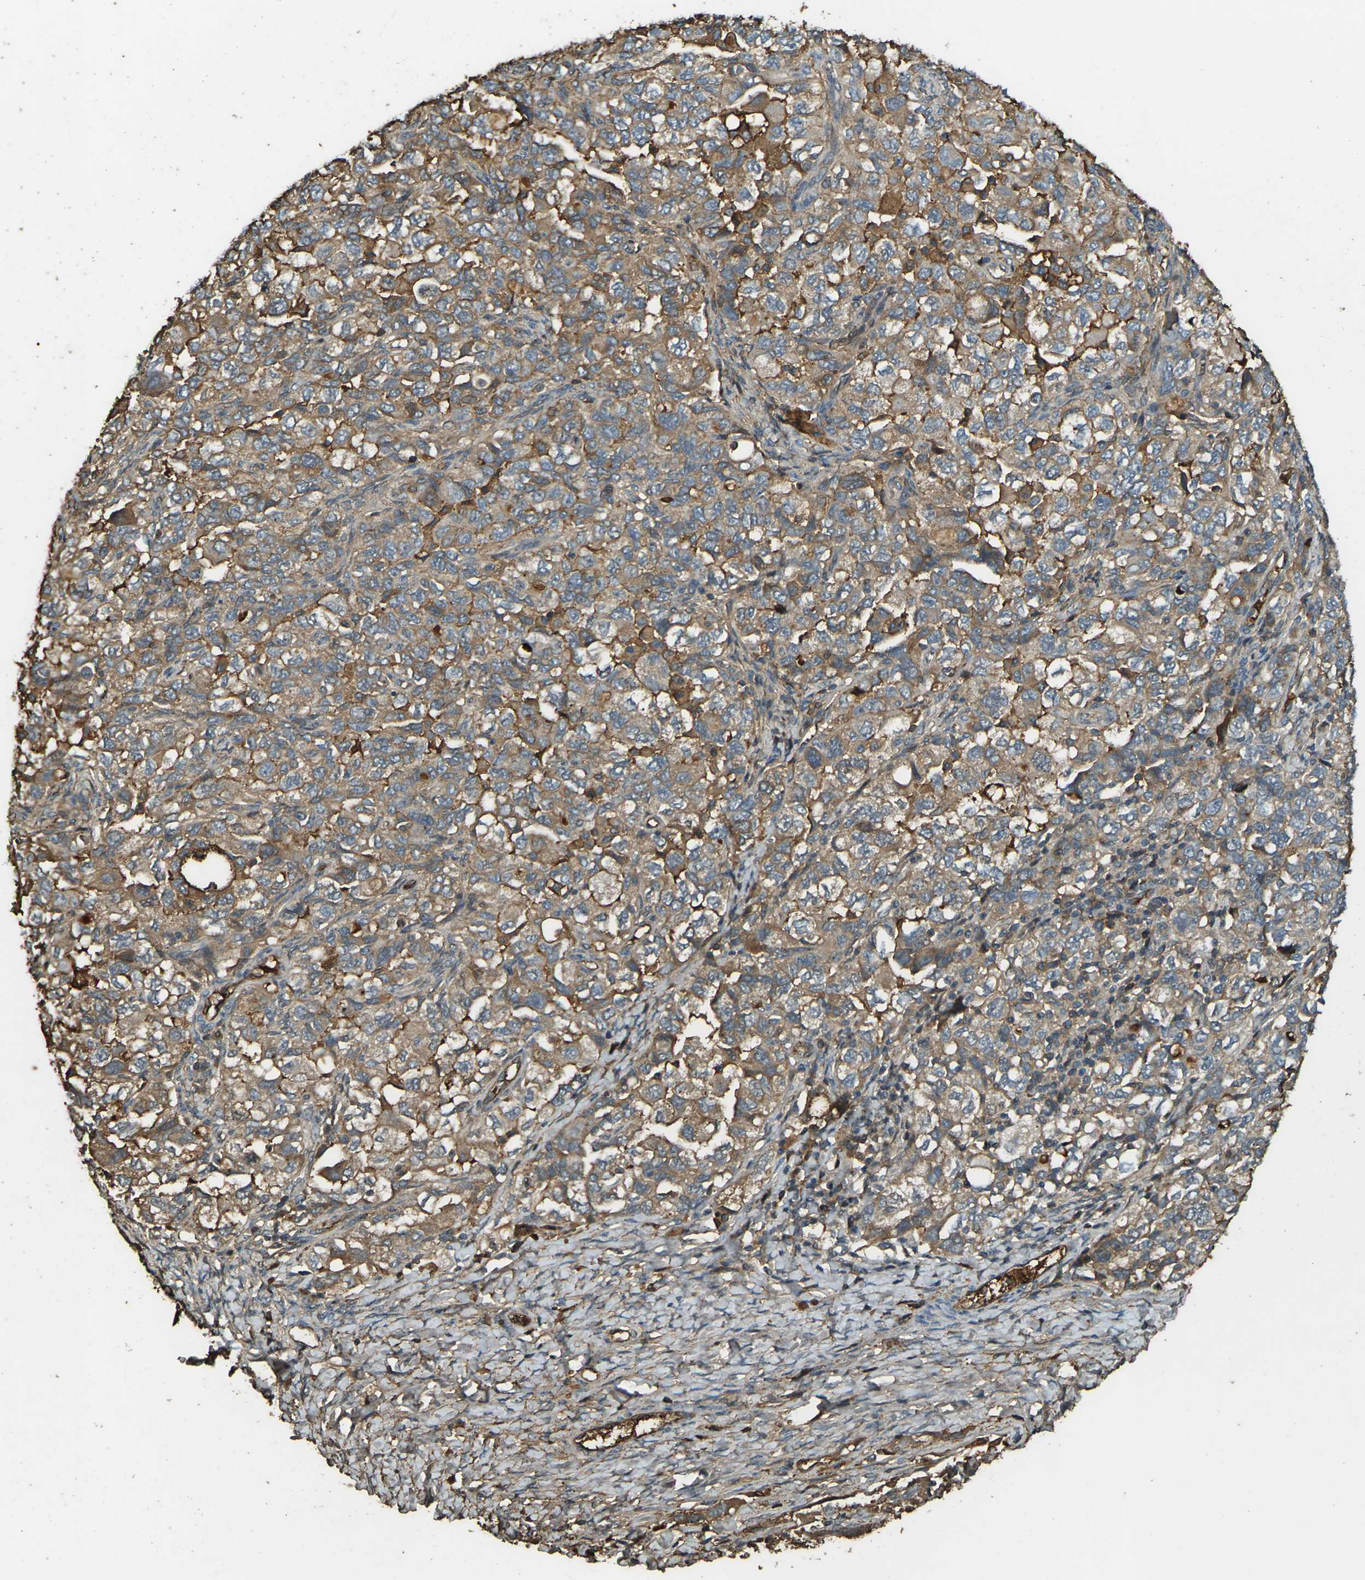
{"staining": {"intensity": "moderate", "quantity": ">75%", "location": "cytoplasmic/membranous"}, "tissue": "ovarian cancer", "cell_type": "Tumor cells", "image_type": "cancer", "snomed": [{"axis": "morphology", "description": "Carcinoma, NOS"}, {"axis": "morphology", "description": "Cystadenocarcinoma, serous, NOS"}, {"axis": "topography", "description": "Ovary"}], "caption": "Protein expression analysis of human ovarian serous cystadenocarcinoma reveals moderate cytoplasmic/membranous positivity in approximately >75% of tumor cells.", "gene": "CYP1B1", "patient": {"sex": "female", "age": 69}}